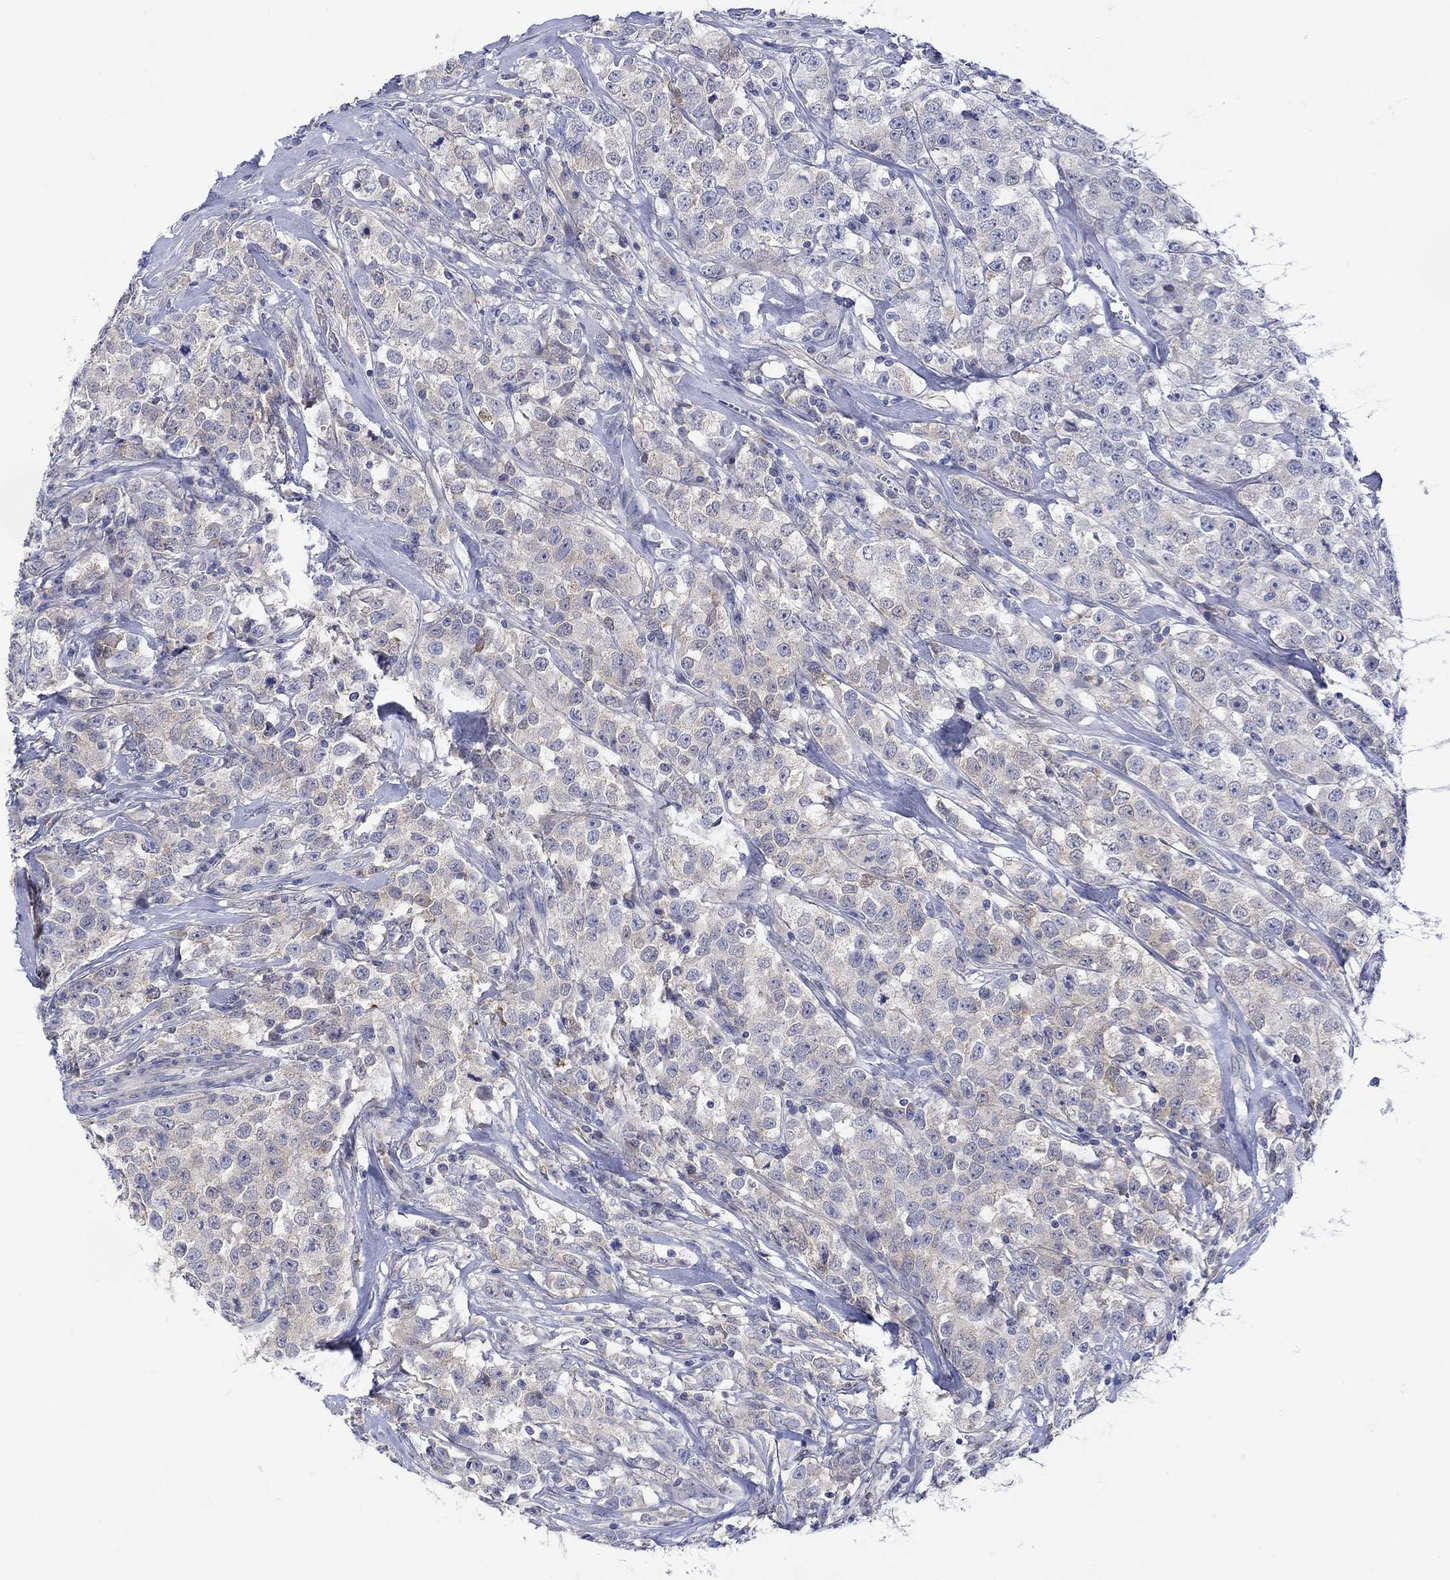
{"staining": {"intensity": "negative", "quantity": "none", "location": "none"}, "tissue": "testis cancer", "cell_type": "Tumor cells", "image_type": "cancer", "snomed": [{"axis": "morphology", "description": "Seminoma, NOS"}, {"axis": "topography", "description": "Testis"}], "caption": "IHC histopathology image of human testis cancer stained for a protein (brown), which exhibits no staining in tumor cells. (DAB IHC with hematoxylin counter stain).", "gene": "MSI1", "patient": {"sex": "male", "age": 59}}